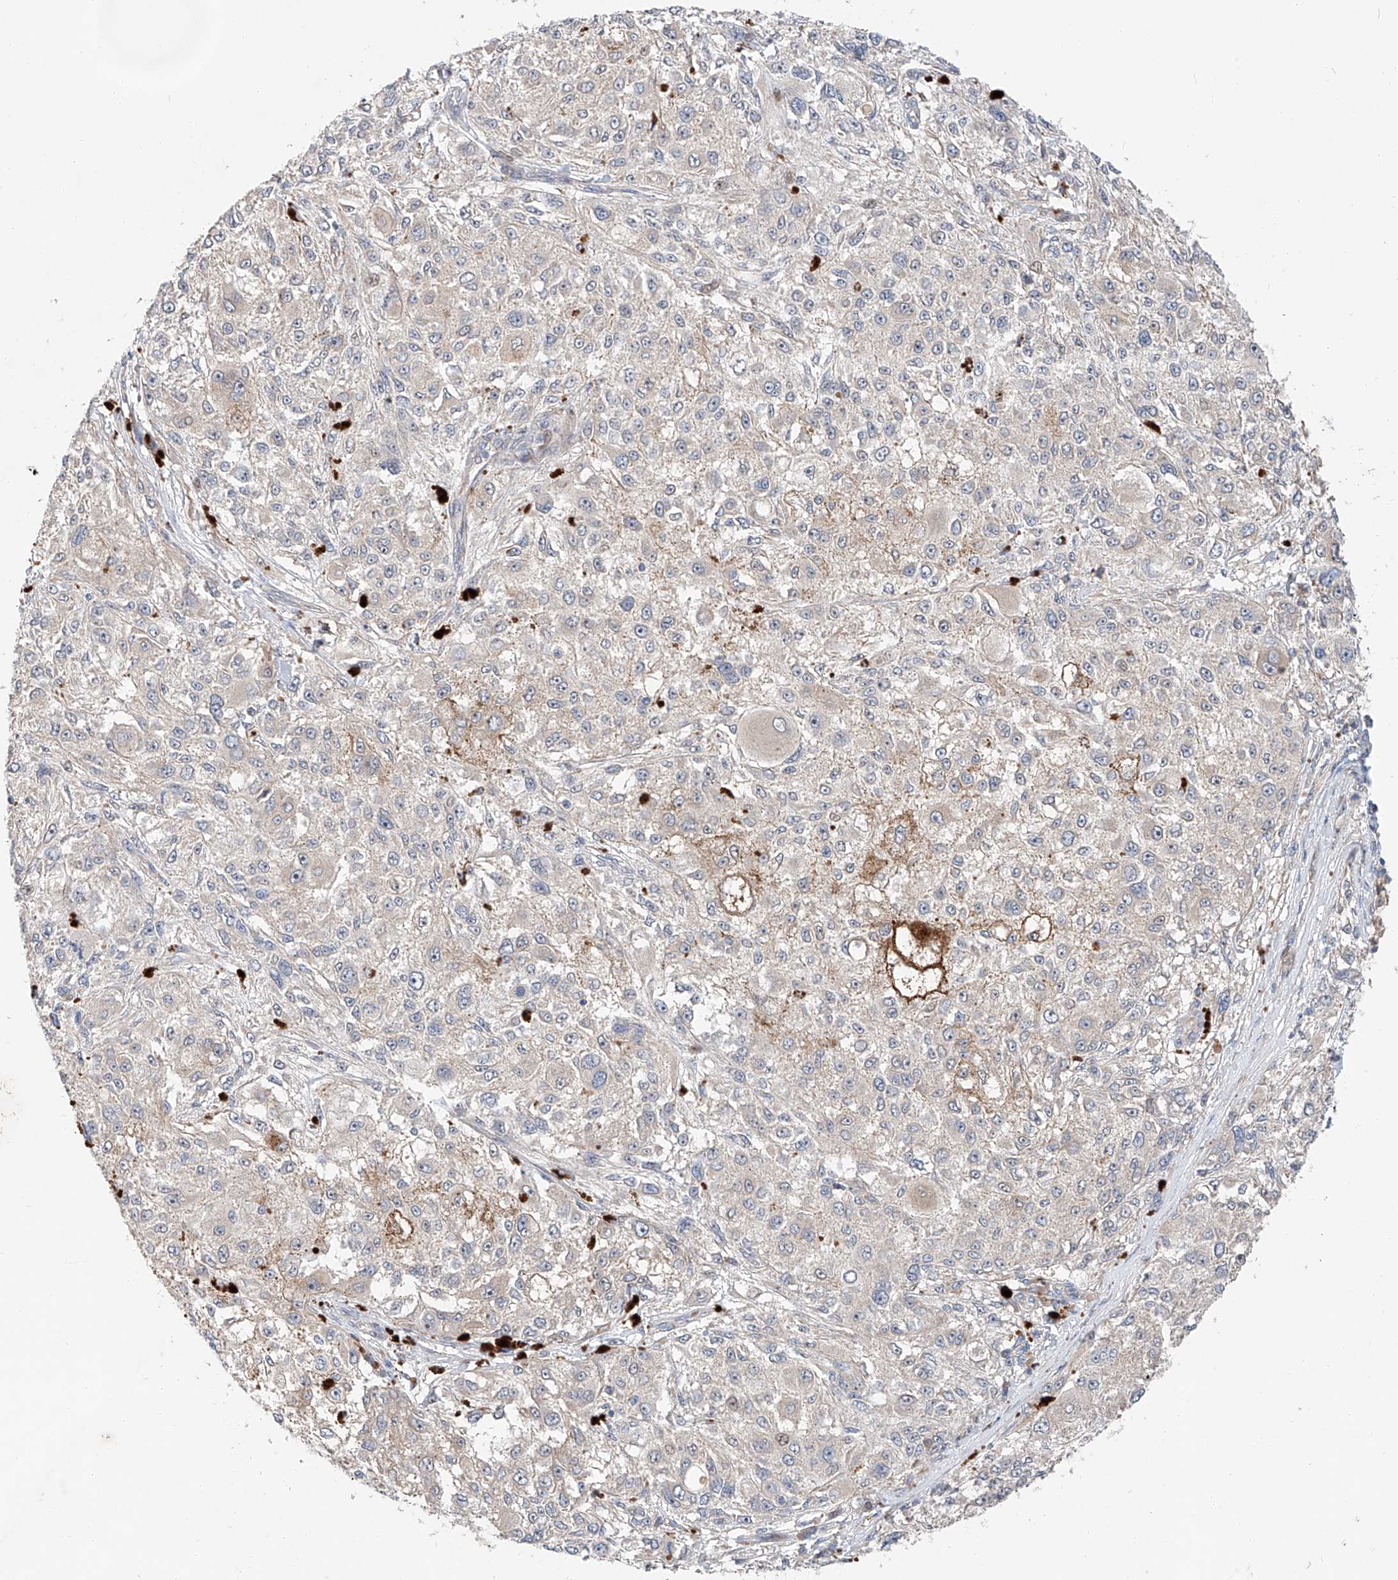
{"staining": {"intensity": "negative", "quantity": "none", "location": "none"}, "tissue": "melanoma", "cell_type": "Tumor cells", "image_type": "cancer", "snomed": [{"axis": "morphology", "description": "Necrosis, NOS"}, {"axis": "morphology", "description": "Malignant melanoma, NOS"}, {"axis": "topography", "description": "Skin"}], "caption": "An immunohistochemistry (IHC) image of malignant melanoma is shown. There is no staining in tumor cells of malignant melanoma. (Stains: DAB immunohistochemistry with hematoxylin counter stain, Microscopy: brightfield microscopy at high magnification).", "gene": "USF3", "patient": {"sex": "female", "age": 87}}